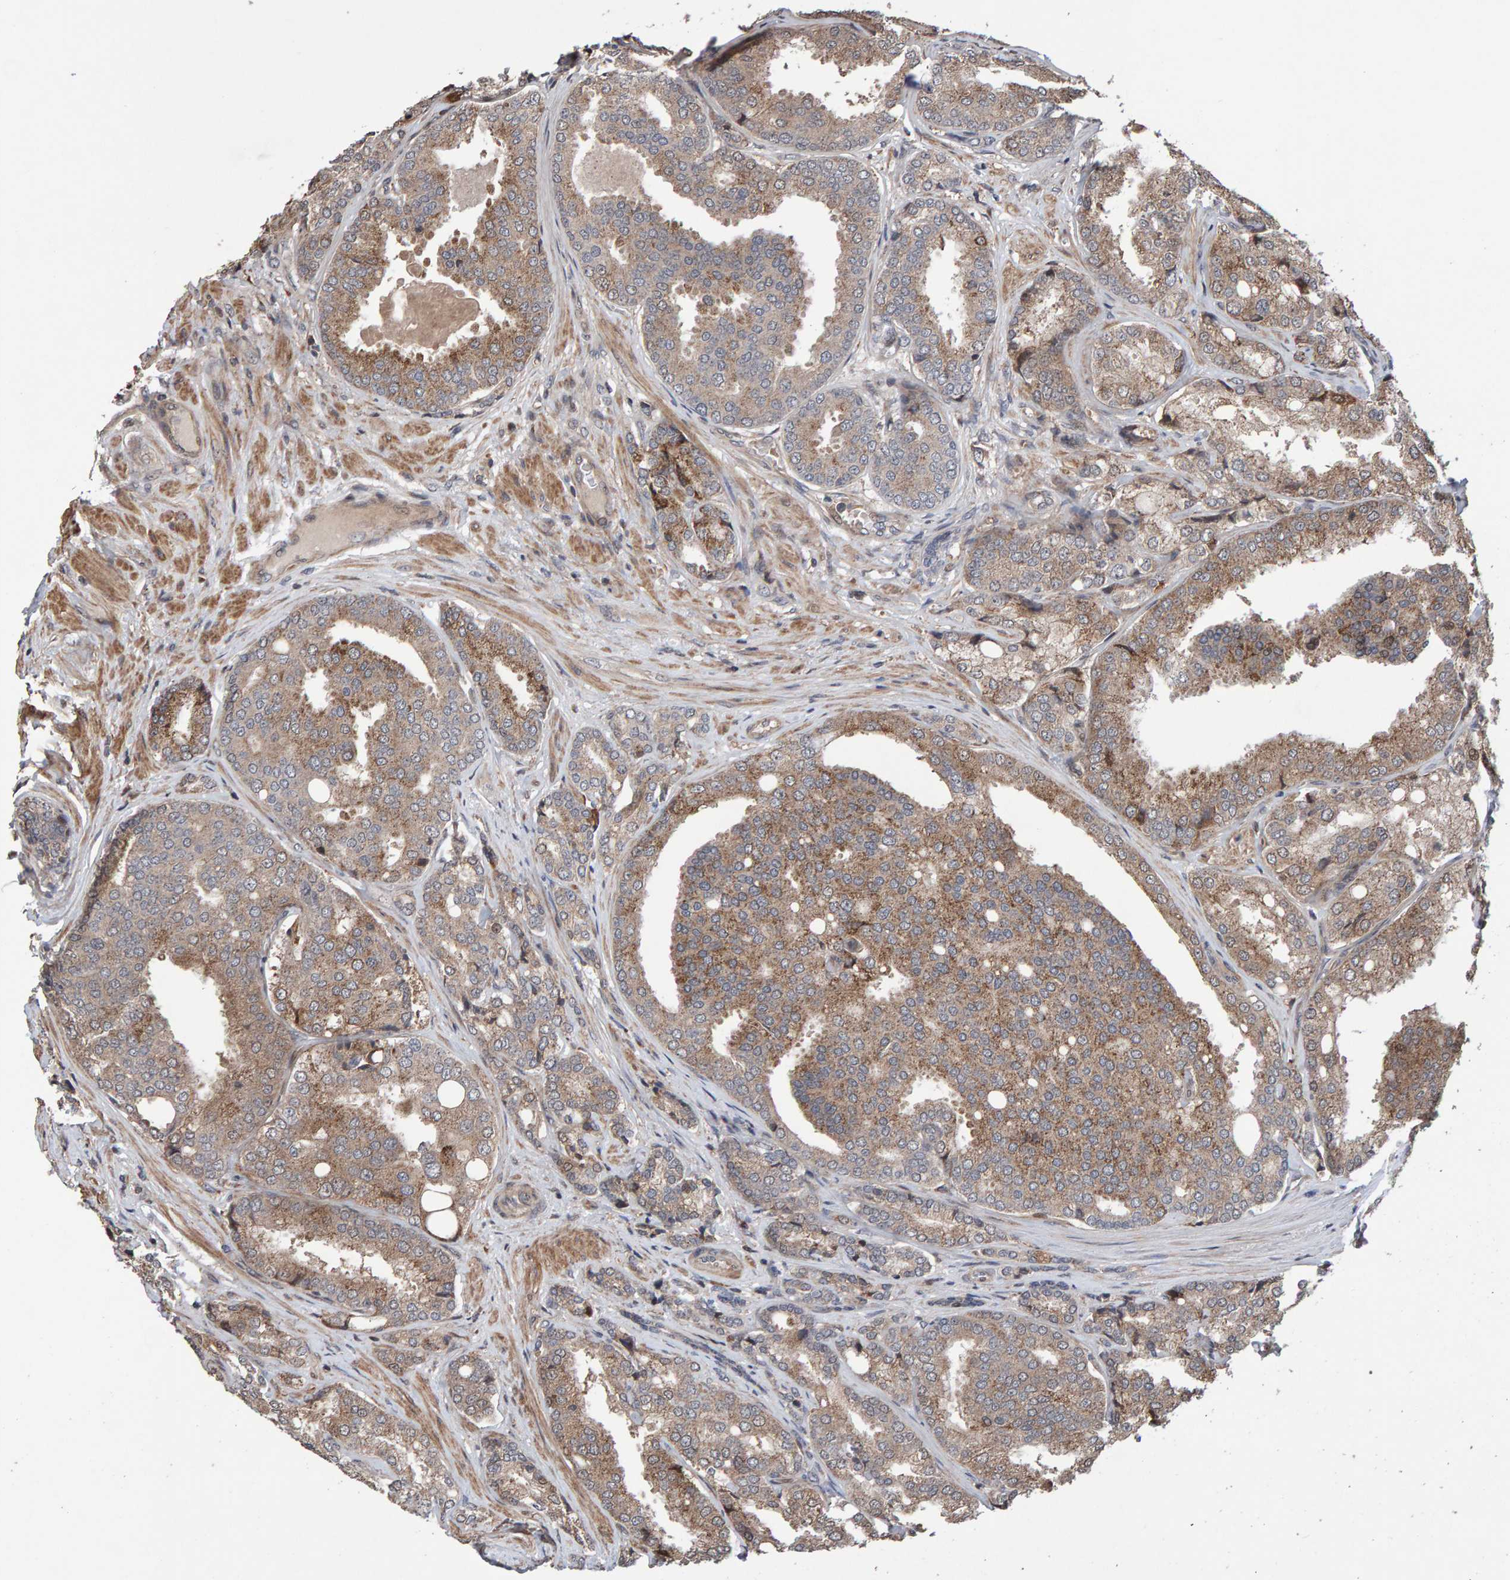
{"staining": {"intensity": "moderate", "quantity": ">75%", "location": "cytoplasmic/membranous"}, "tissue": "prostate cancer", "cell_type": "Tumor cells", "image_type": "cancer", "snomed": [{"axis": "morphology", "description": "Adenocarcinoma, High grade"}, {"axis": "topography", "description": "Prostate"}], "caption": "Immunohistochemical staining of human prostate cancer exhibits medium levels of moderate cytoplasmic/membranous expression in approximately >75% of tumor cells.", "gene": "PECR", "patient": {"sex": "male", "age": 50}}